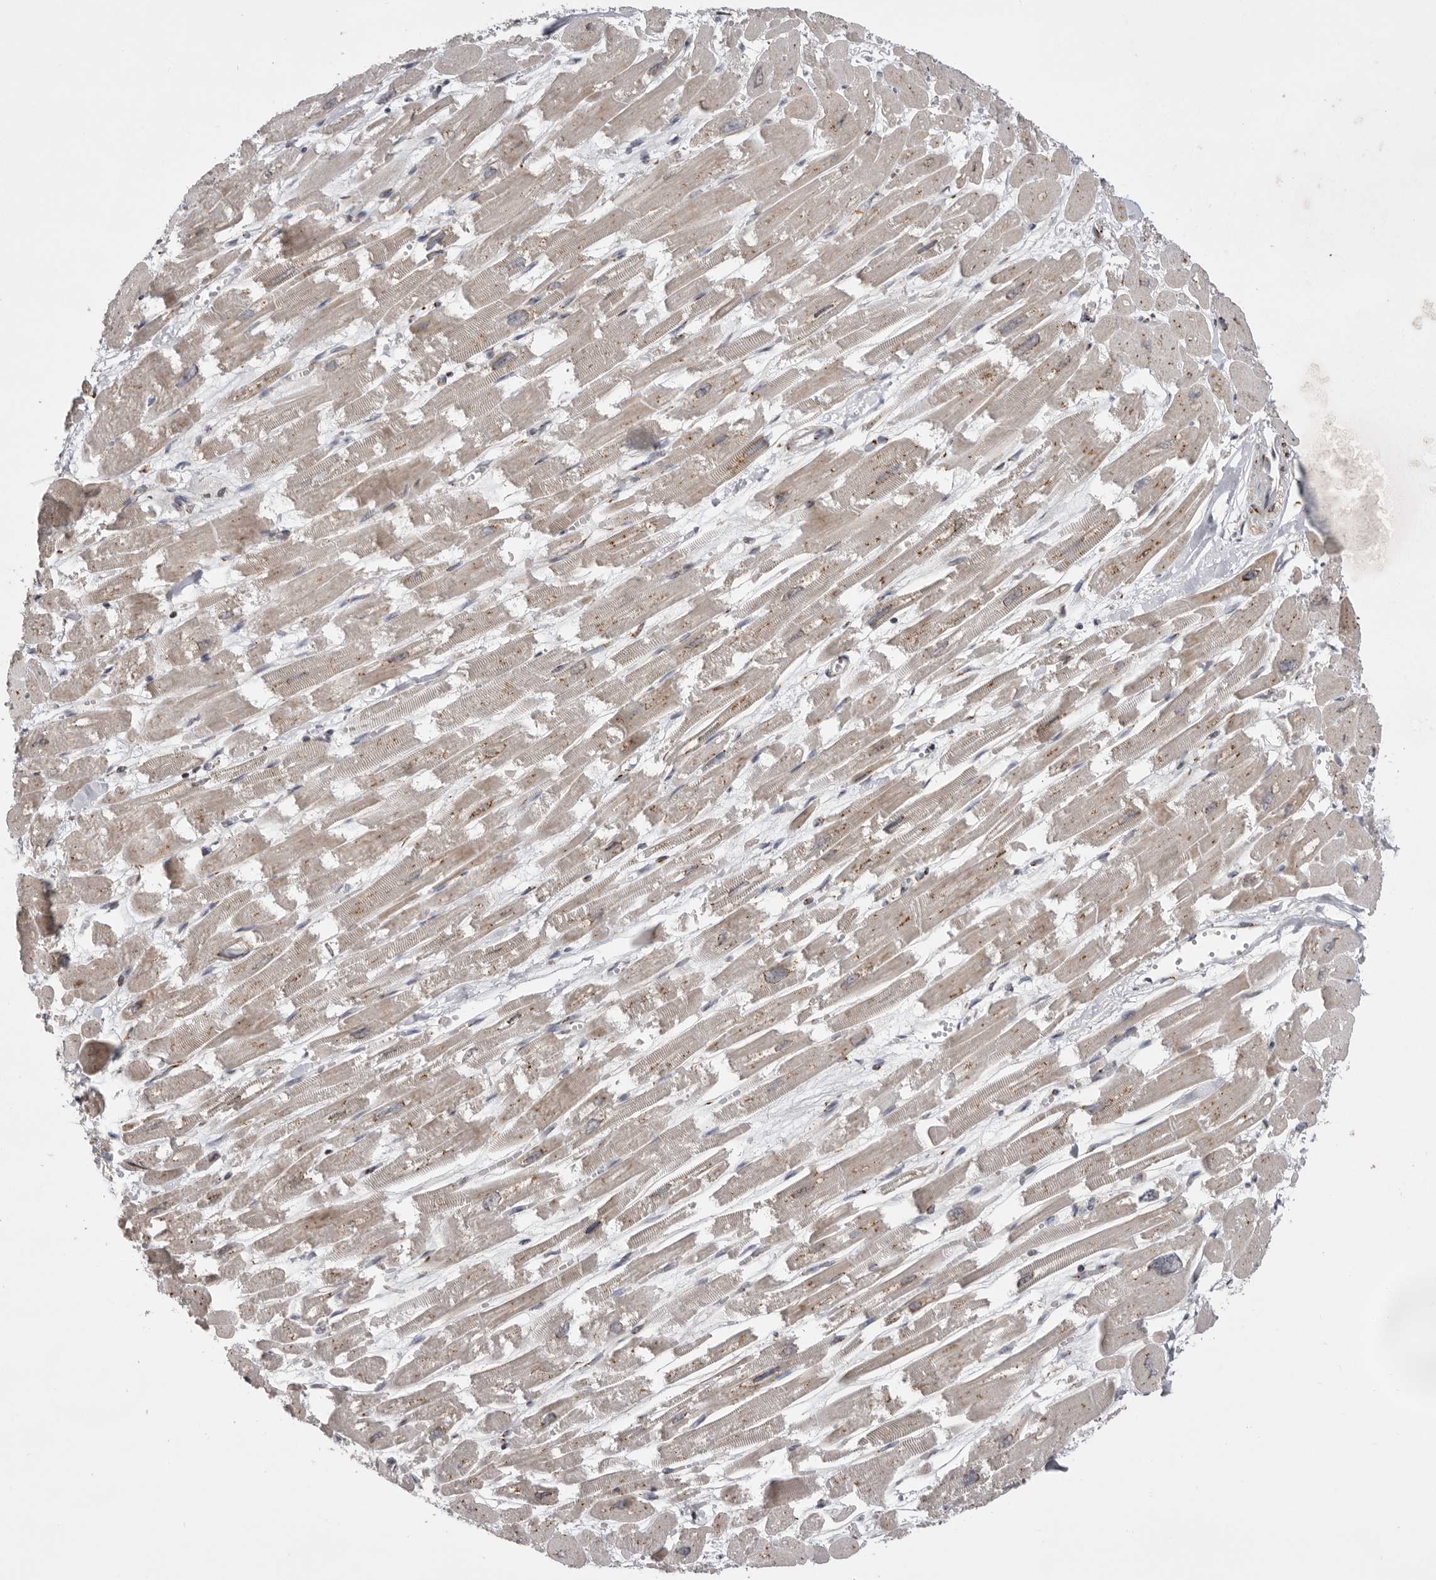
{"staining": {"intensity": "negative", "quantity": "none", "location": "none"}, "tissue": "heart muscle", "cell_type": "Cardiomyocytes", "image_type": "normal", "snomed": [{"axis": "morphology", "description": "Normal tissue, NOS"}, {"axis": "topography", "description": "Heart"}], "caption": "A micrograph of human heart muscle is negative for staining in cardiomyocytes. The staining was performed using DAB (3,3'-diaminobenzidine) to visualize the protein expression in brown, while the nuclei were stained in blue with hematoxylin (Magnification: 20x).", "gene": "WDR47", "patient": {"sex": "male", "age": 54}}